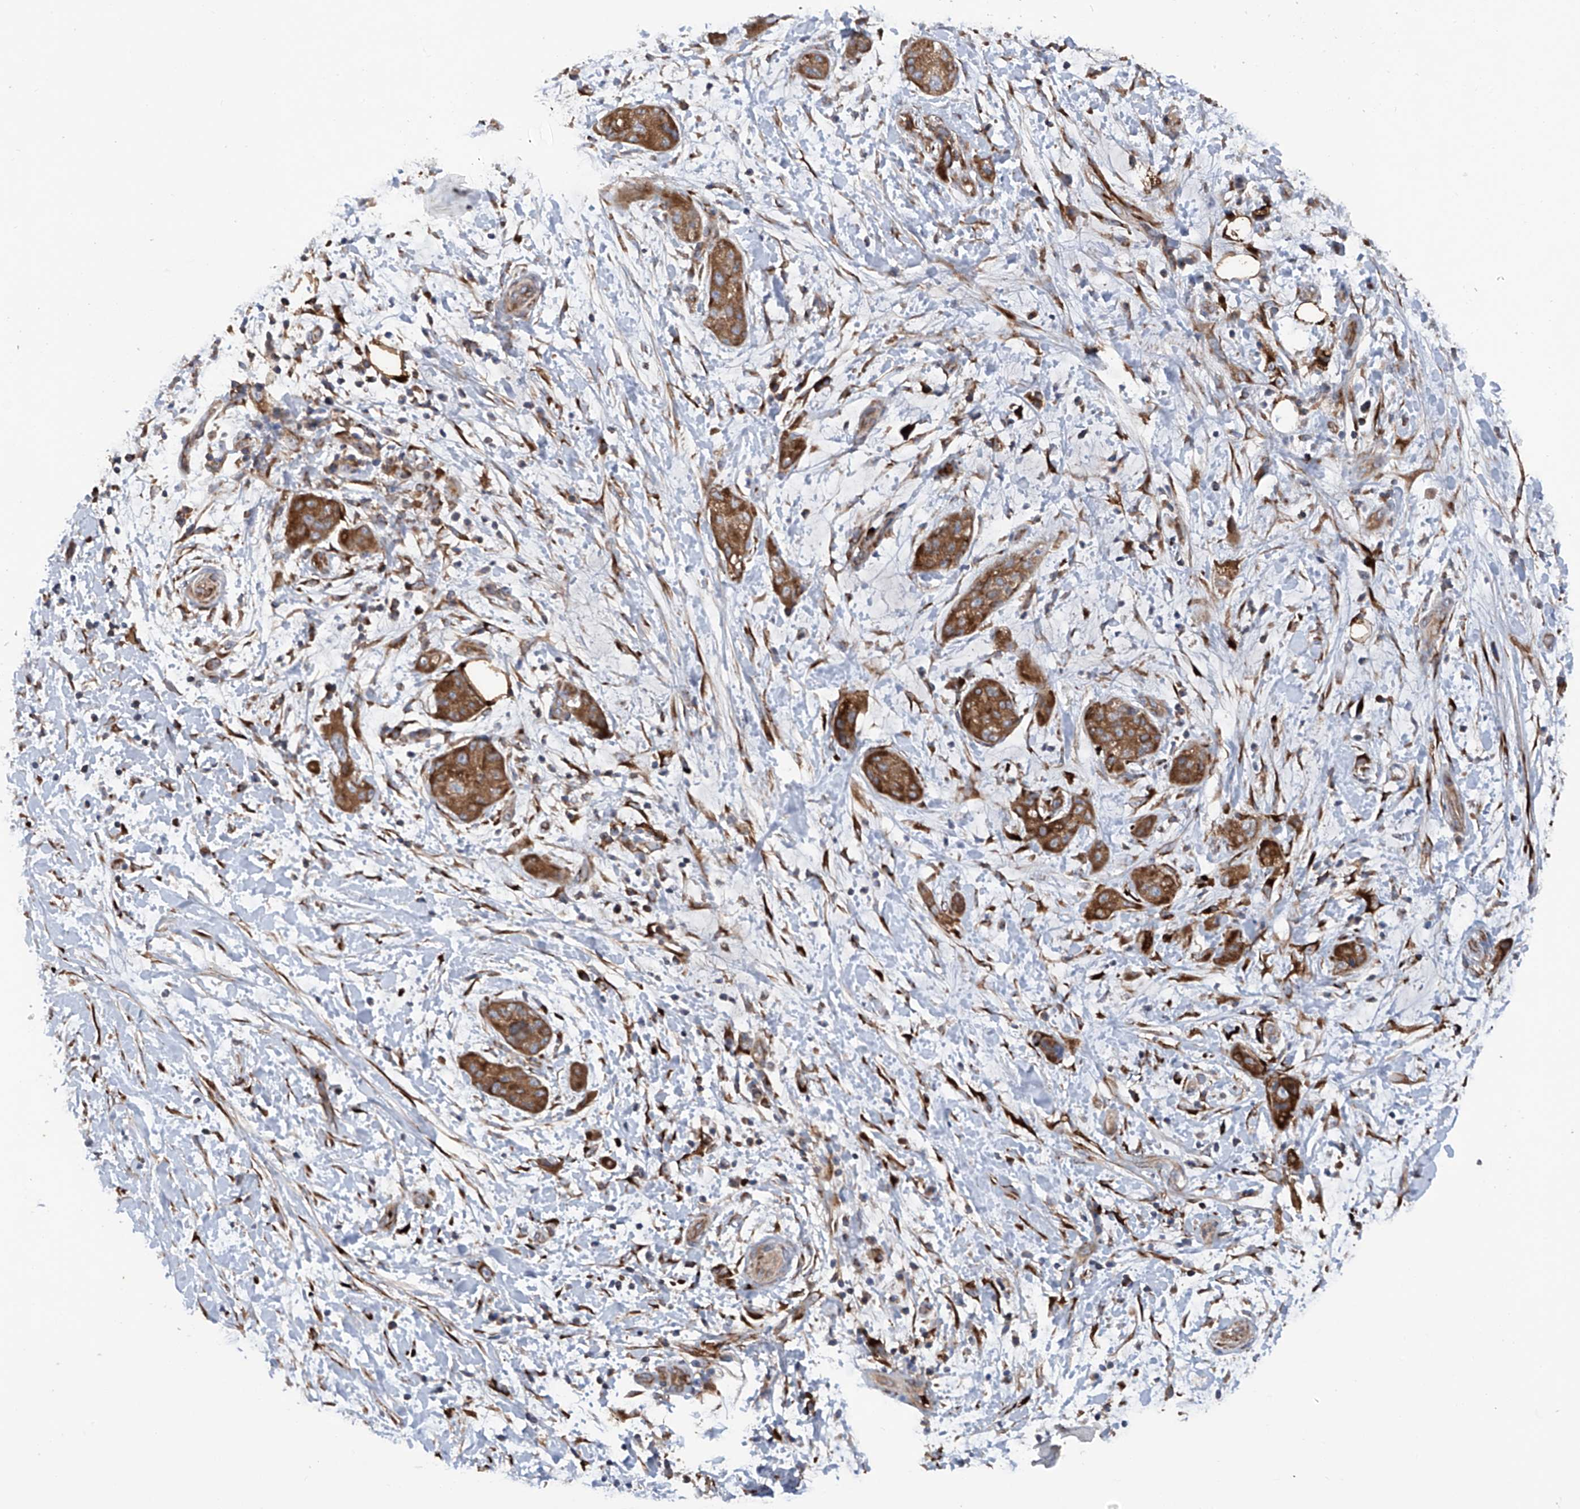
{"staining": {"intensity": "moderate", "quantity": ">75%", "location": "cytoplasmic/membranous"}, "tissue": "pancreatic cancer", "cell_type": "Tumor cells", "image_type": "cancer", "snomed": [{"axis": "morphology", "description": "Adenocarcinoma, NOS"}, {"axis": "topography", "description": "Pancreas"}], "caption": "Protein expression by IHC exhibits moderate cytoplasmic/membranous expression in approximately >75% of tumor cells in pancreatic adenocarcinoma.", "gene": "ASCC3", "patient": {"sex": "female", "age": 78}}